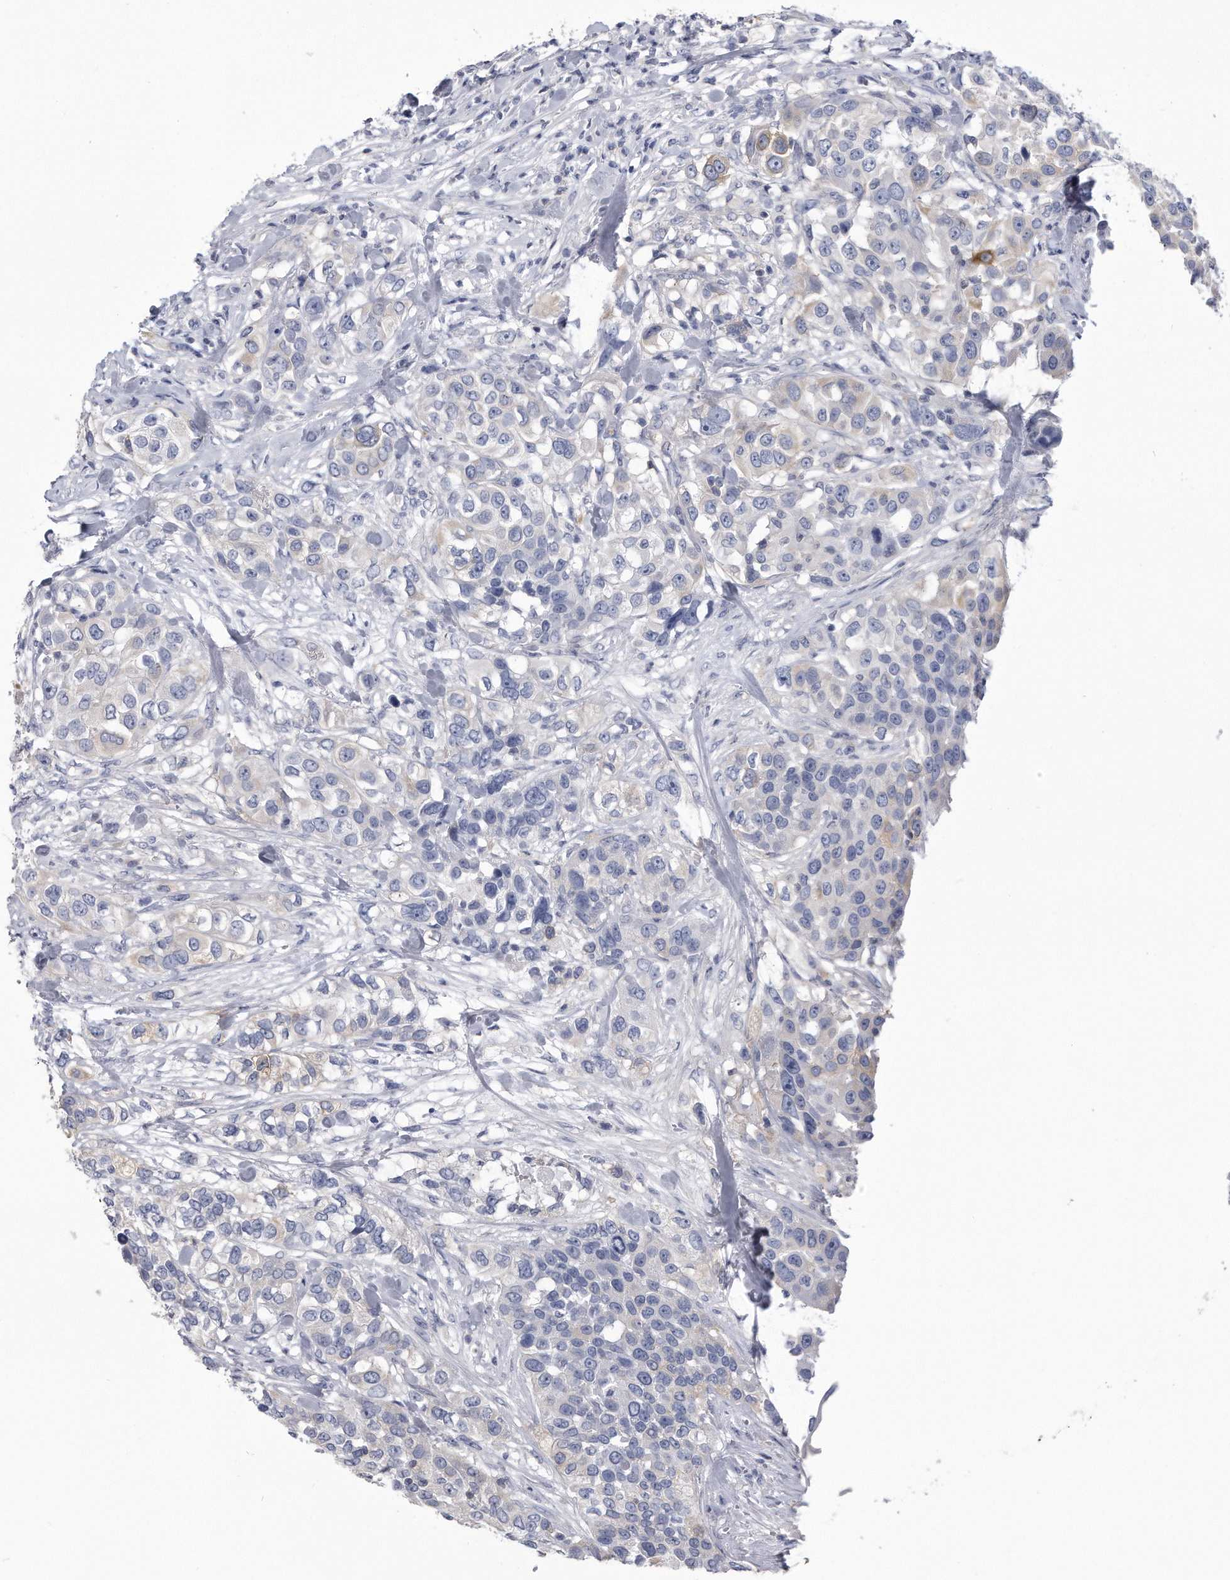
{"staining": {"intensity": "negative", "quantity": "none", "location": "none"}, "tissue": "urothelial cancer", "cell_type": "Tumor cells", "image_type": "cancer", "snomed": [{"axis": "morphology", "description": "Urothelial carcinoma, High grade"}, {"axis": "topography", "description": "Urinary bladder"}], "caption": "Protein analysis of high-grade urothelial carcinoma displays no significant expression in tumor cells.", "gene": "PYGB", "patient": {"sex": "female", "age": 80}}